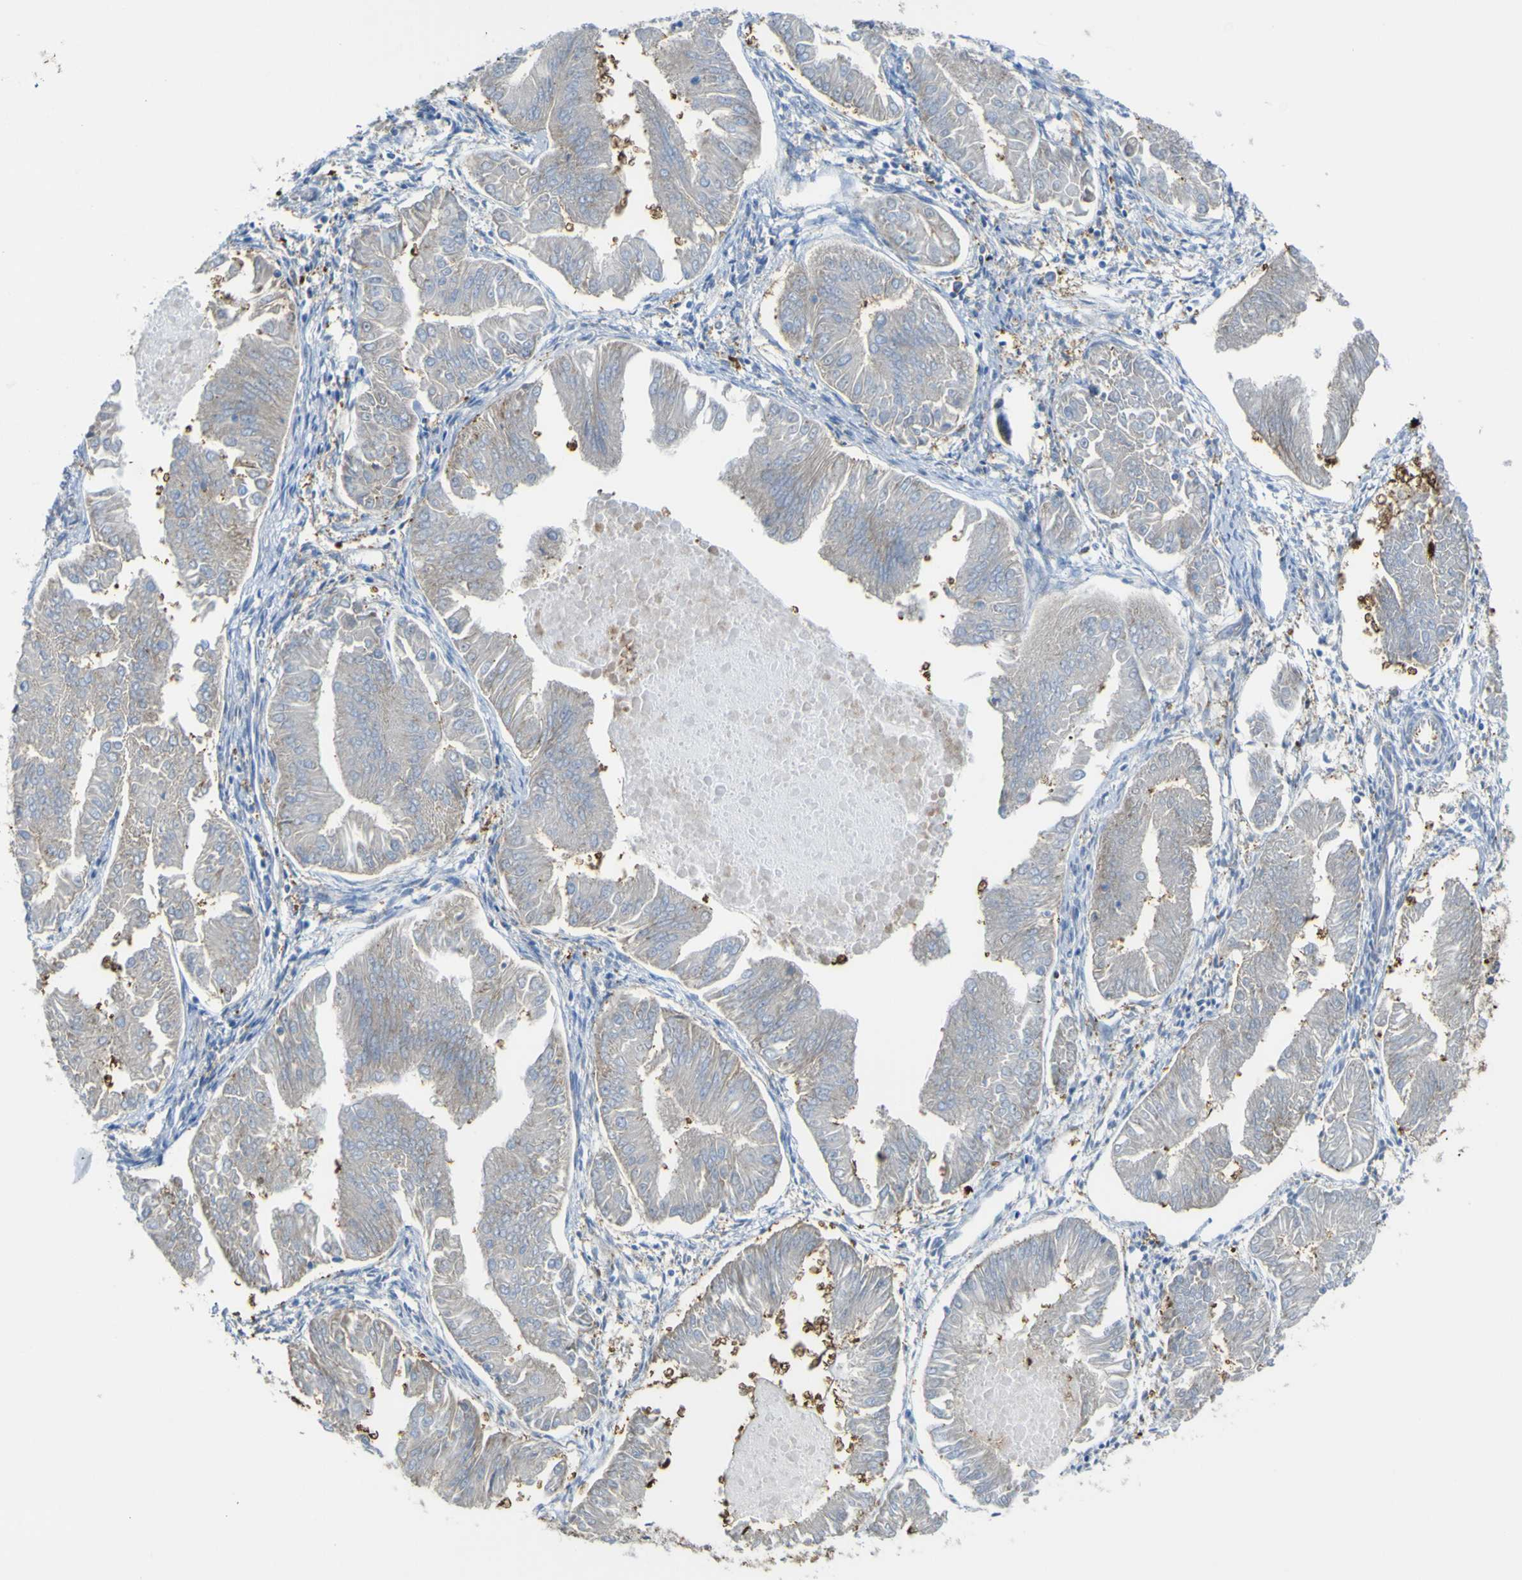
{"staining": {"intensity": "negative", "quantity": "none", "location": "none"}, "tissue": "endometrial cancer", "cell_type": "Tumor cells", "image_type": "cancer", "snomed": [{"axis": "morphology", "description": "Adenocarcinoma, NOS"}, {"axis": "topography", "description": "Endometrium"}], "caption": "IHC histopathology image of neoplastic tissue: human endometrial adenocarcinoma stained with DAB demonstrates no significant protein staining in tumor cells.", "gene": "ABHD3", "patient": {"sex": "female", "age": 53}}